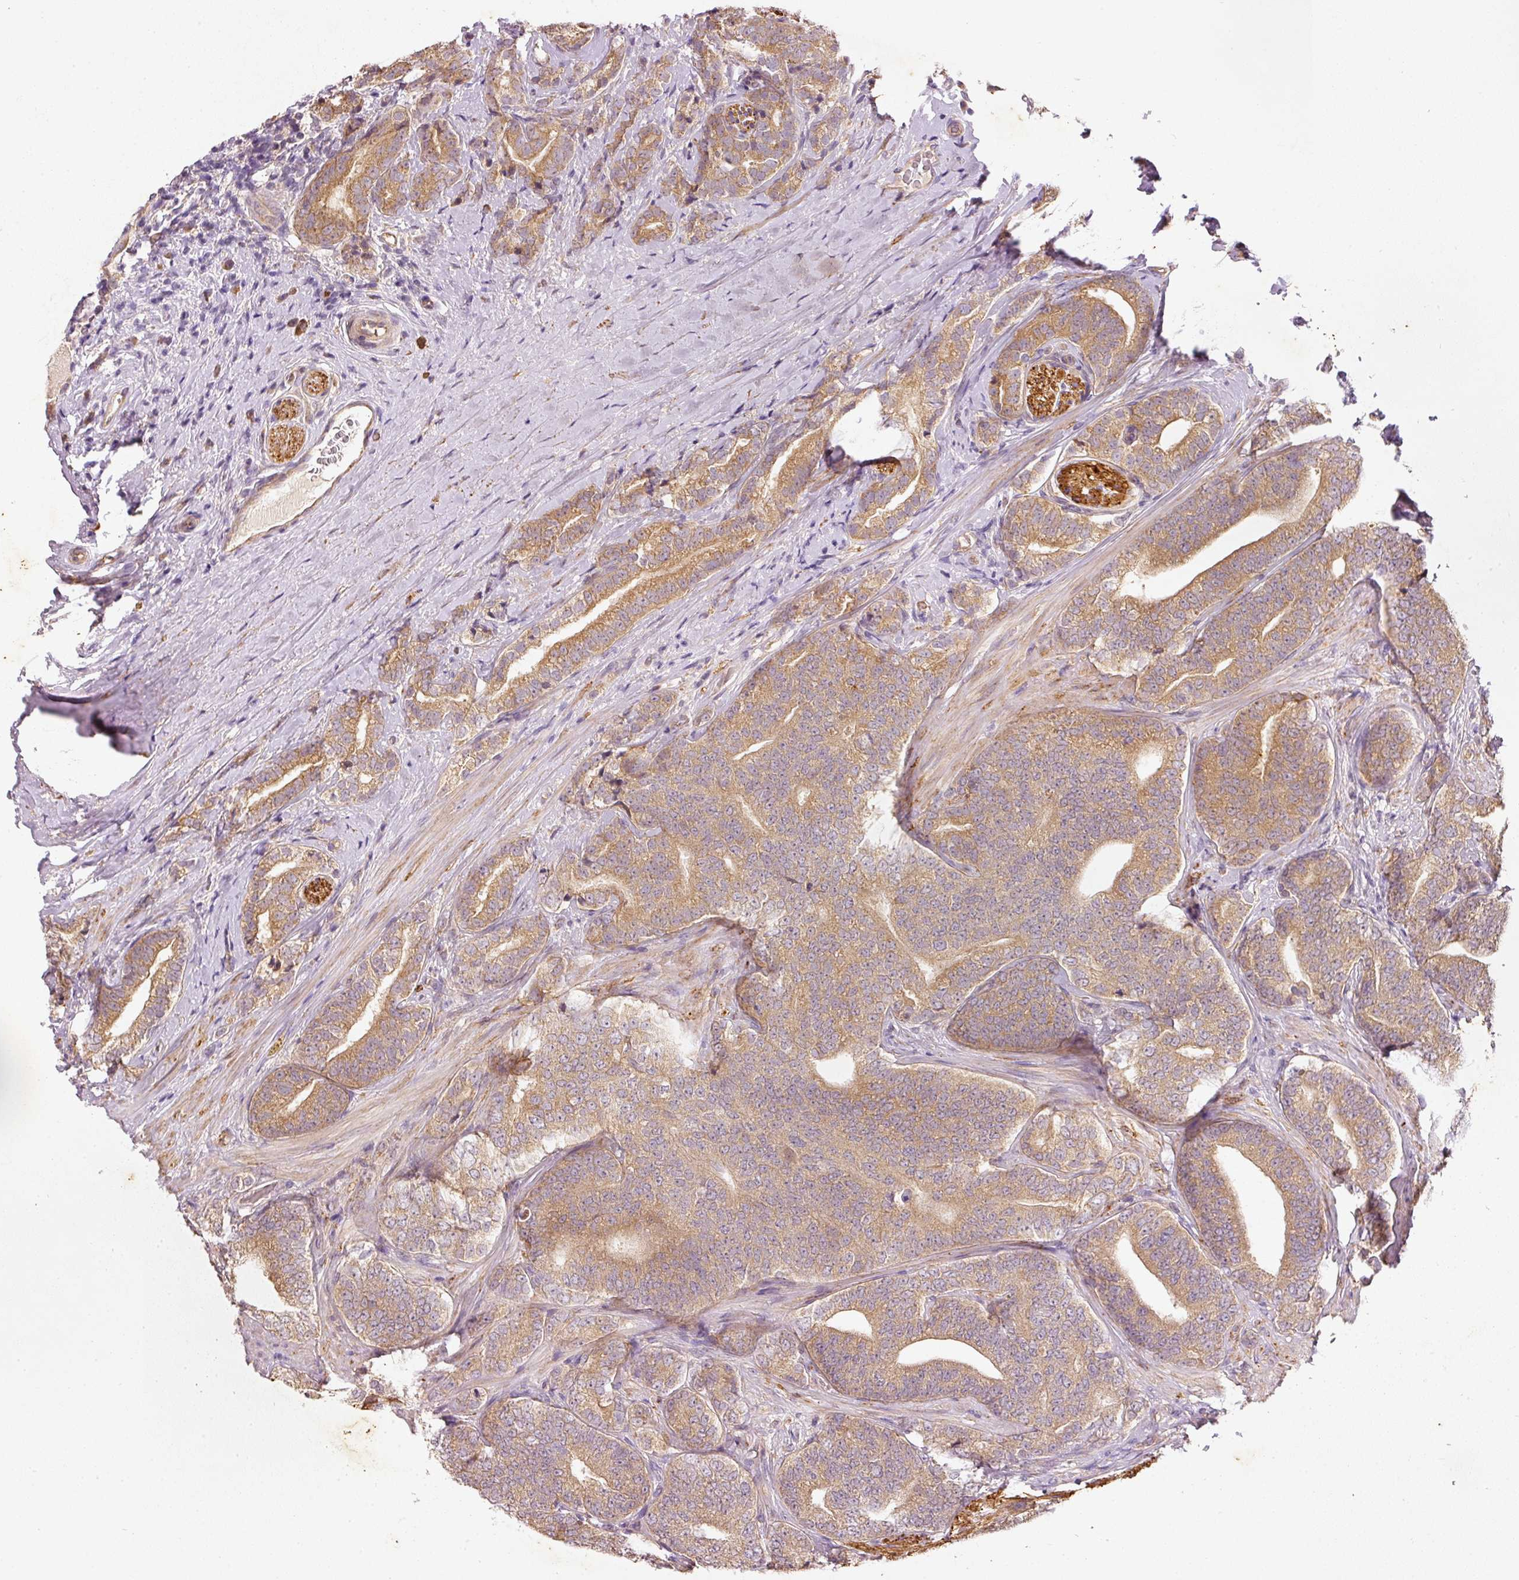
{"staining": {"intensity": "moderate", "quantity": ">75%", "location": "cytoplasmic/membranous"}, "tissue": "prostate cancer", "cell_type": "Tumor cells", "image_type": "cancer", "snomed": [{"axis": "morphology", "description": "Adenocarcinoma, High grade"}, {"axis": "topography", "description": "Prostate"}], "caption": "Prostate cancer tissue shows moderate cytoplasmic/membranous positivity in about >75% of tumor cells, visualized by immunohistochemistry.", "gene": "RGL2", "patient": {"sex": "male", "age": 72}}